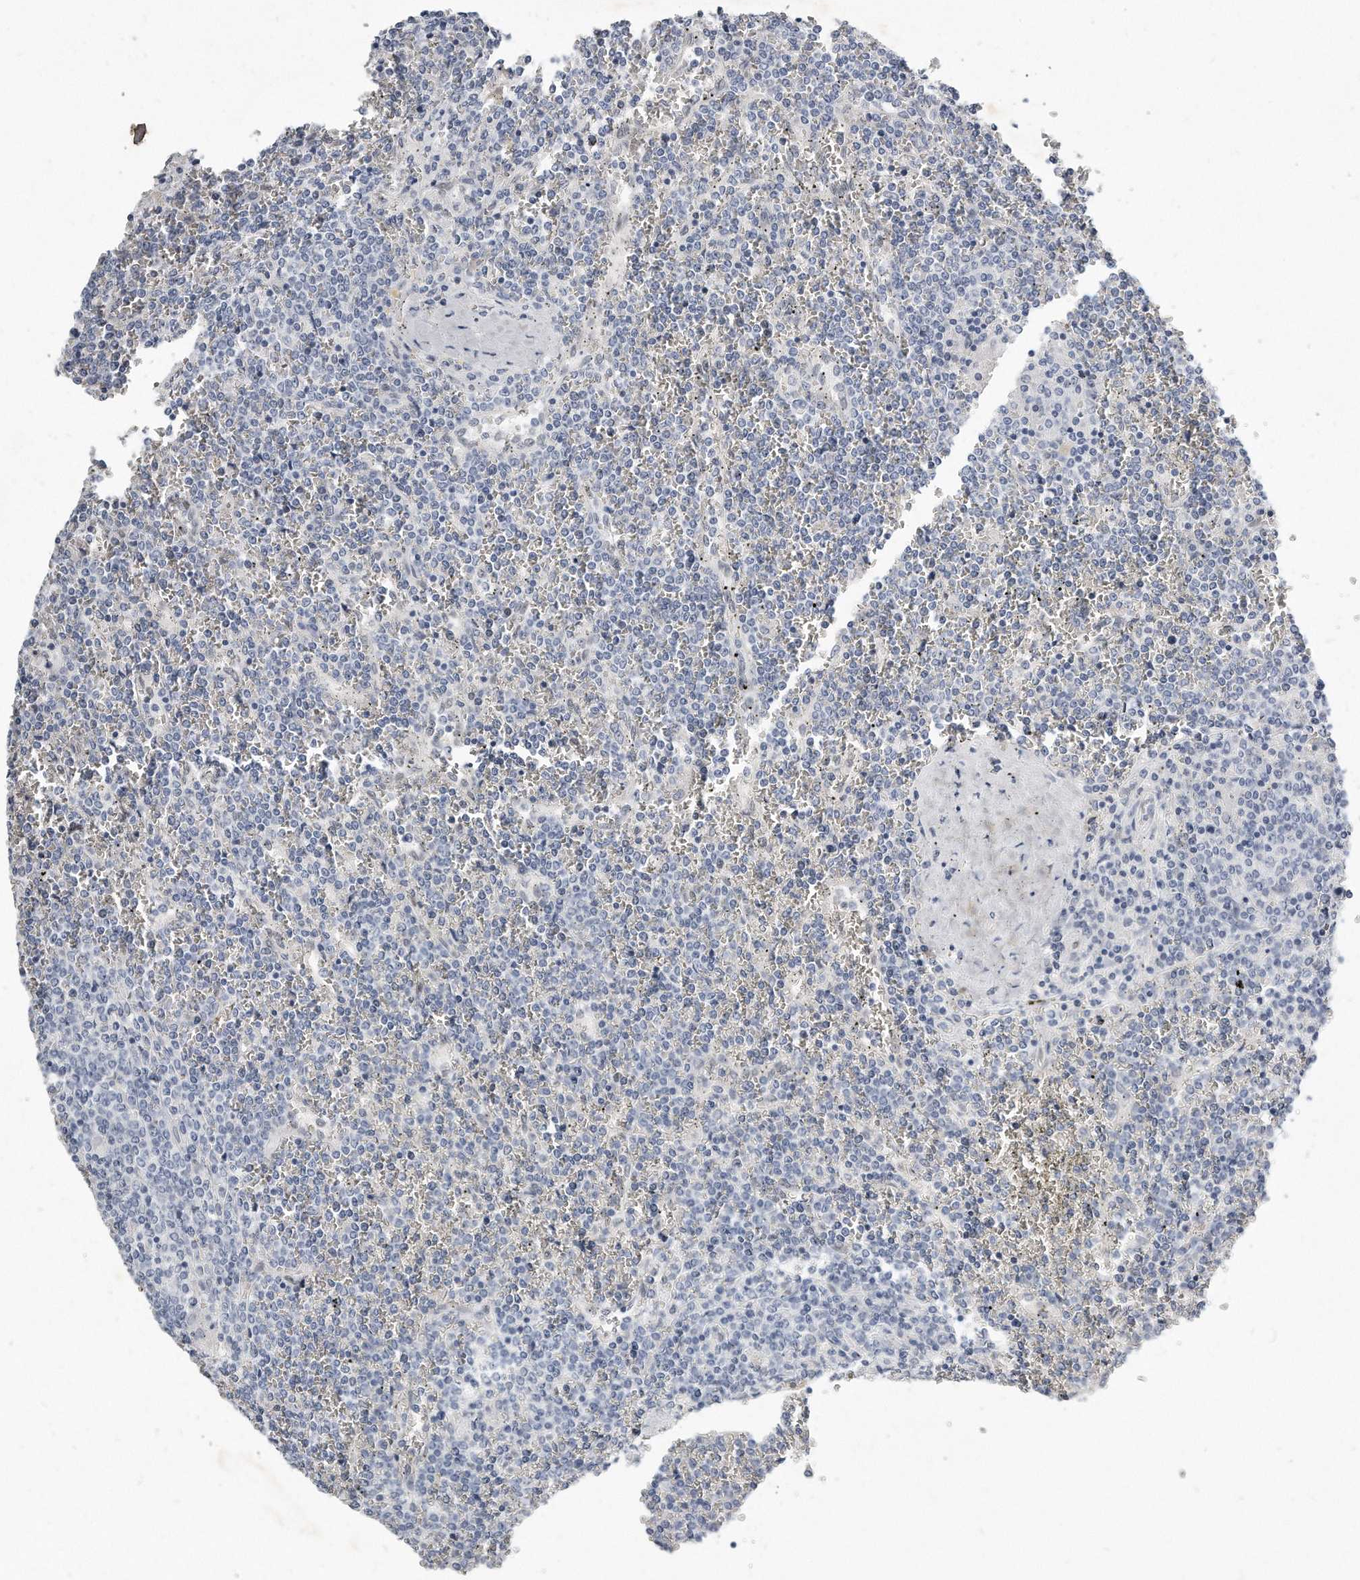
{"staining": {"intensity": "negative", "quantity": "none", "location": "none"}, "tissue": "lymphoma", "cell_type": "Tumor cells", "image_type": "cancer", "snomed": [{"axis": "morphology", "description": "Malignant lymphoma, non-Hodgkin's type, Low grade"}, {"axis": "topography", "description": "Spleen"}], "caption": "A histopathology image of human lymphoma is negative for staining in tumor cells. The staining is performed using DAB brown chromogen with nuclei counter-stained in using hematoxylin.", "gene": "CTBP2", "patient": {"sex": "female", "age": 19}}